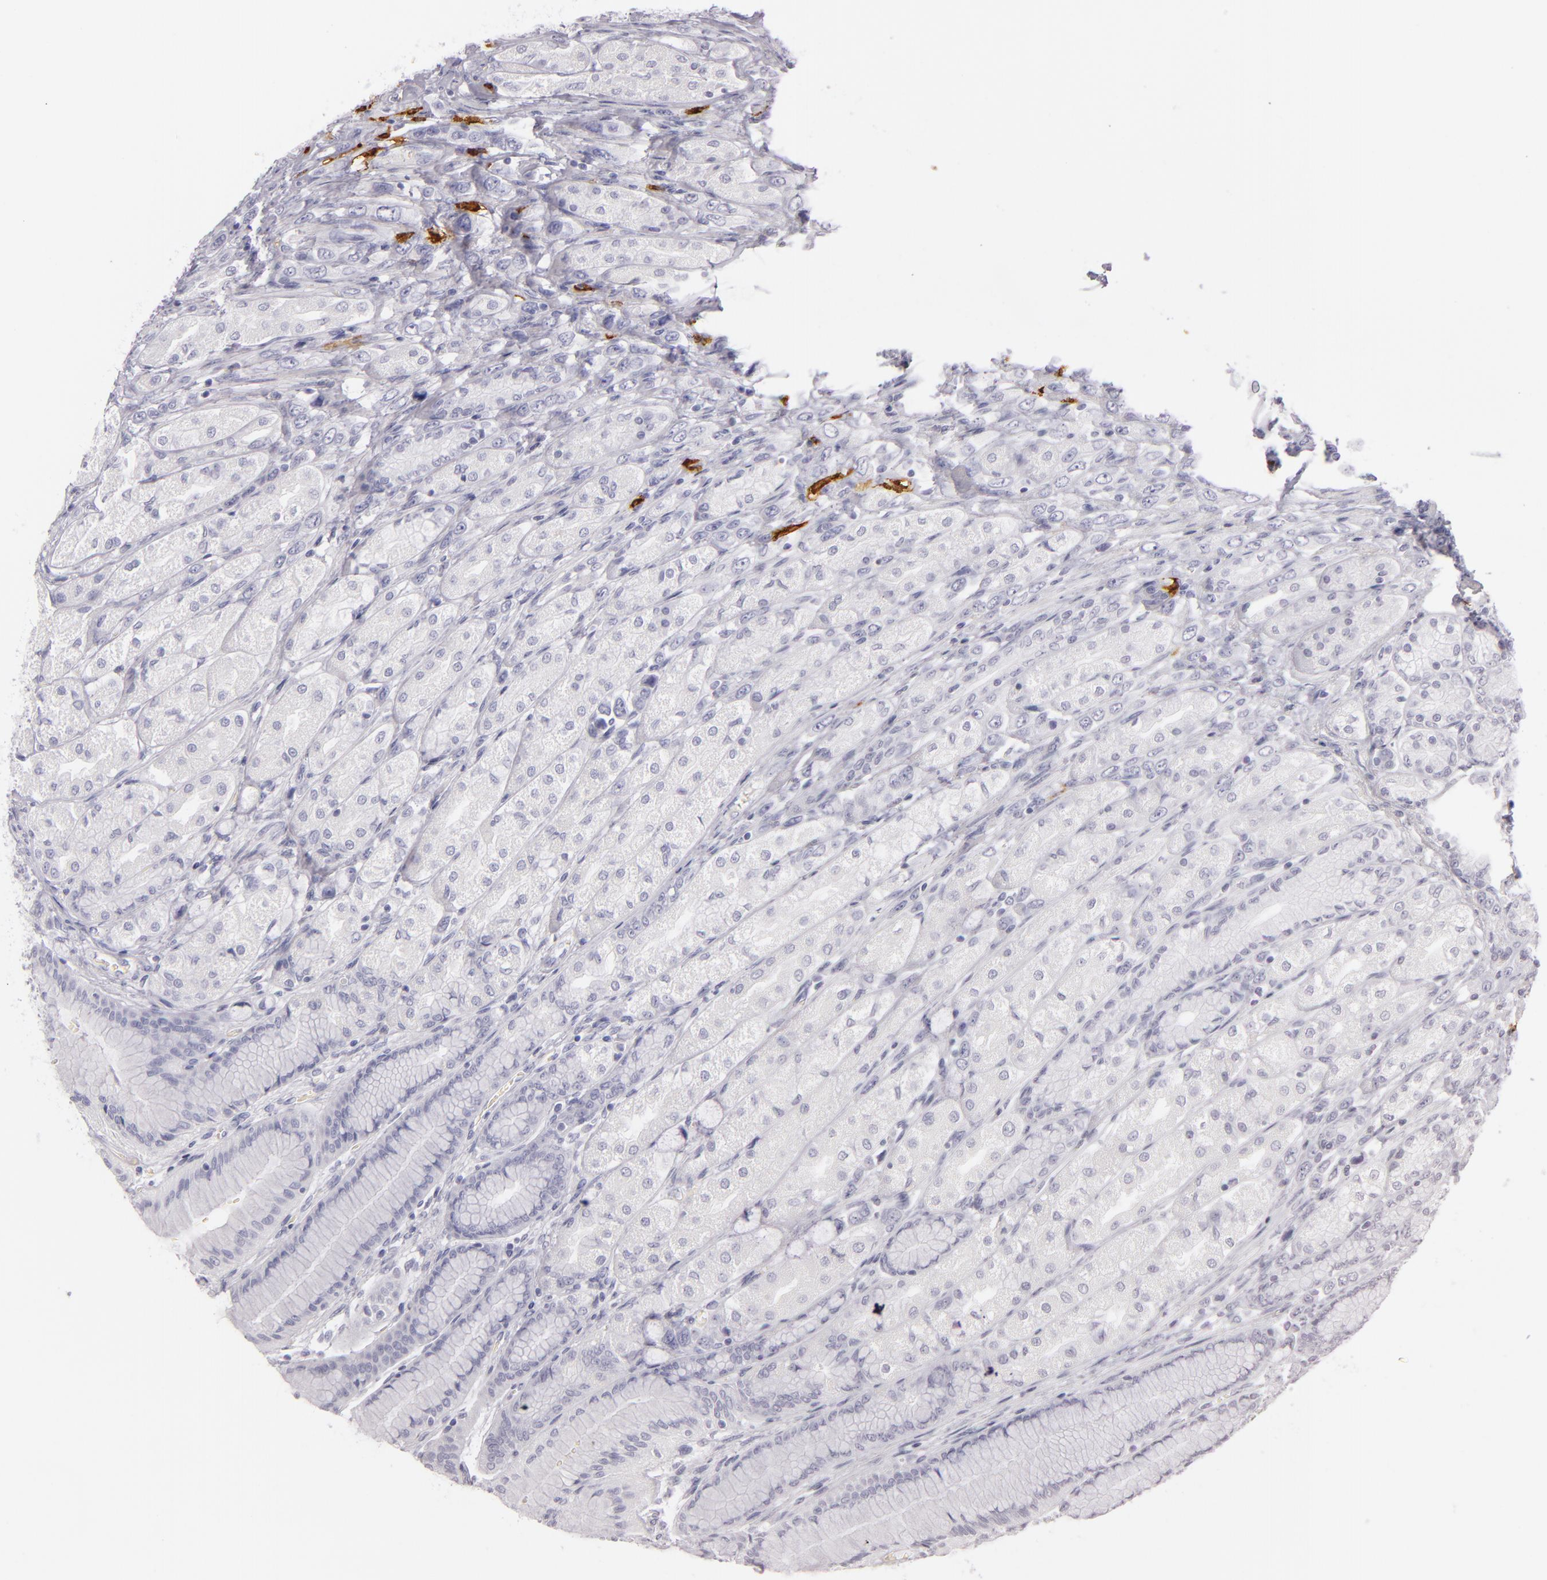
{"staining": {"intensity": "negative", "quantity": "none", "location": "none"}, "tissue": "stomach", "cell_type": "Glandular cells", "image_type": "normal", "snomed": [{"axis": "morphology", "description": "Normal tissue, NOS"}, {"axis": "morphology", "description": "Adenocarcinoma, NOS"}, {"axis": "topography", "description": "Stomach"}, {"axis": "topography", "description": "Stomach, lower"}], "caption": "IHC image of unremarkable human stomach stained for a protein (brown), which demonstrates no expression in glandular cells. Brightfield microscopy of immunohistochemistry (IHC) stained with DAB (brown) and hematoxylin (blue), captured at high magnification.", "gene": "CD207", "patient": {"sex": "female", "age": 65}}